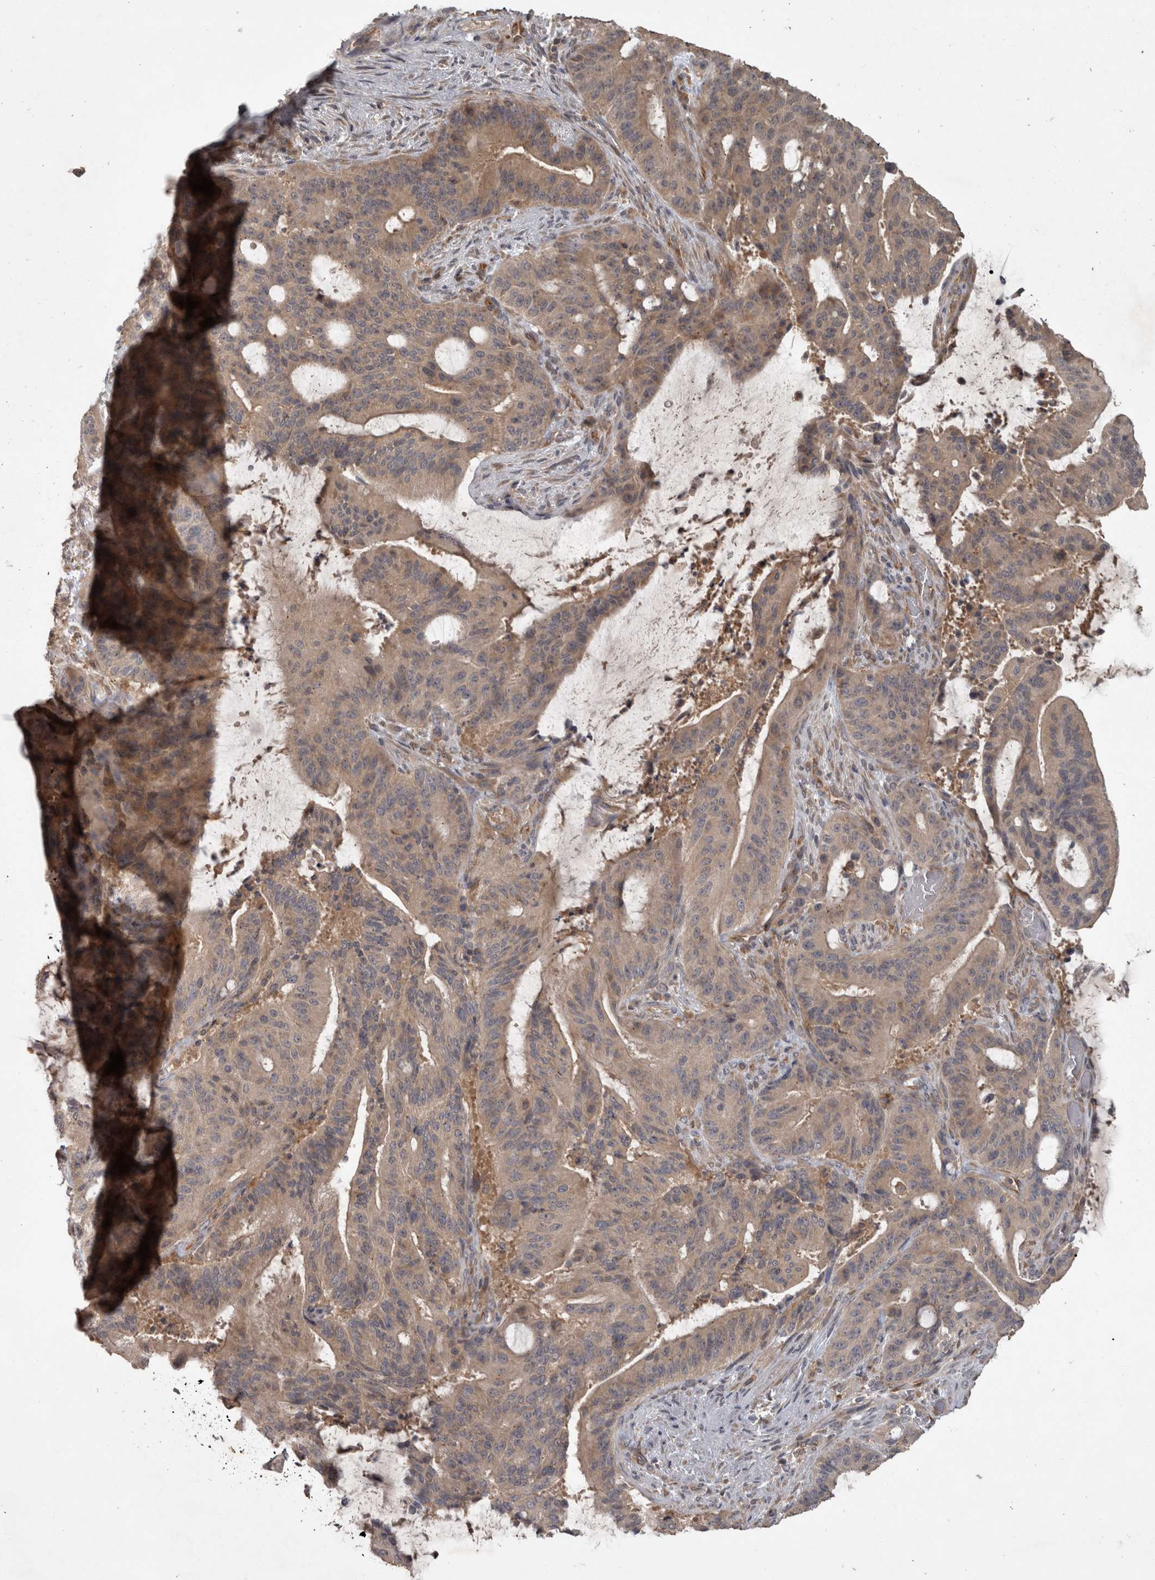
{"staining": {"intensity": "weak", "quantity": ">75%", "location": "cytoplasmic/membranous"}, "tissue": "liver cancer", "cell_type": "Tumor cells", "image_type": "cancer", "snomed": [{"axis": "morphology", "description": "Normal tissue, NOS"}, {"axis": "morphology", "description": "Cholangiocarcinoma"}, {"axis": "topography", "description": "Liver"}, {"axis": "topography", "description": "Peripheral nerve tissue"}], "caption": "This micrograph shows immunohistochemistry staining of liver cancer (cholangiocarcinoma), with low weak cytoplasmic/membranous staining in approximately >75% of tumor cells.", "gene": "MICU3", "patient": {"sex": "female", "age": 73}}